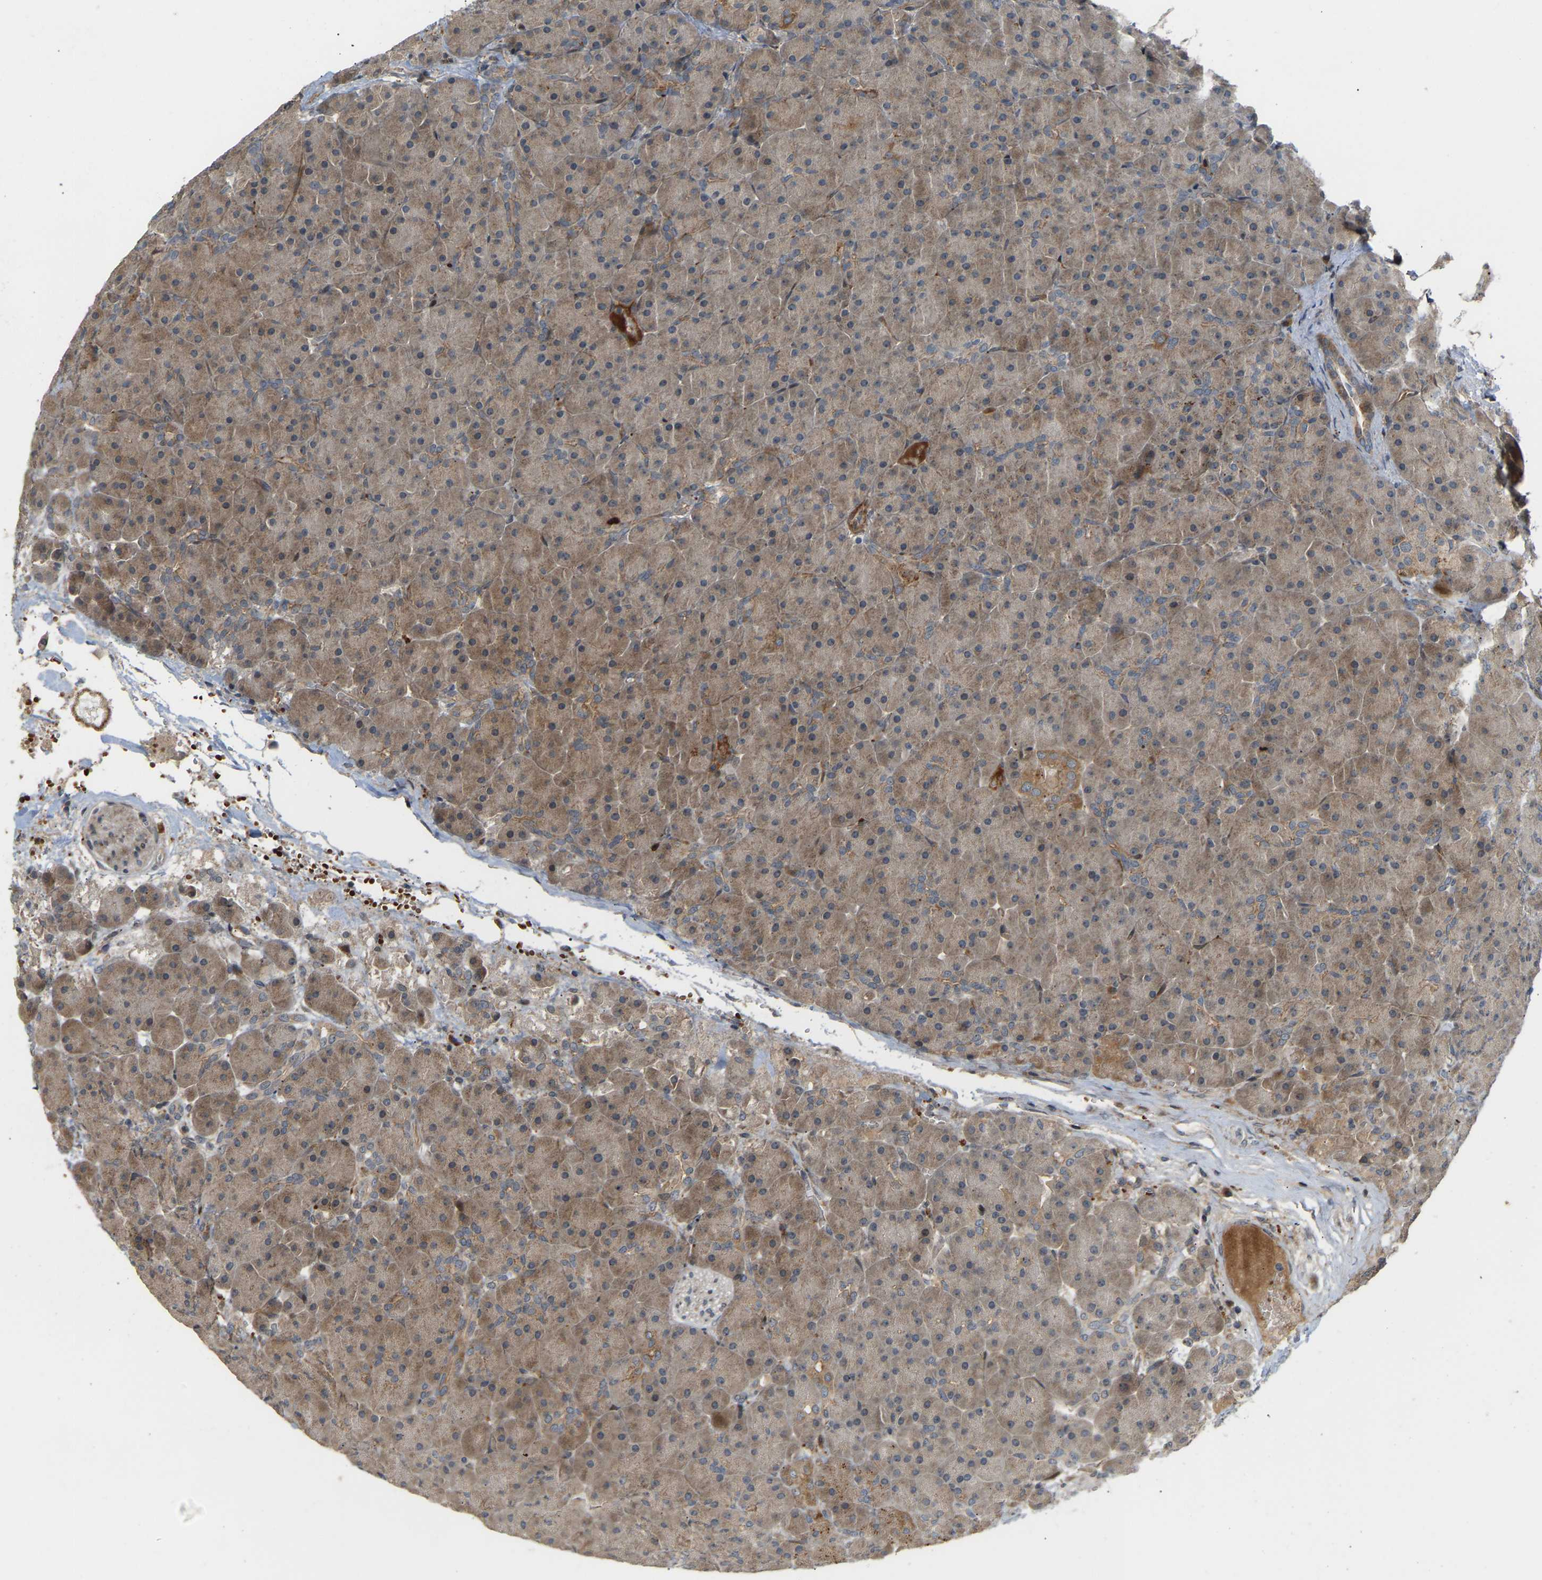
{"staining": {"intensity": "moderate", "quantity": ">75%", "location": "cytoplasmic/membranous"}, "tissue": "pancreas", "cell_type": "Exocrine glandular cells", "image_type": "normal", "snomed": [{"axis": "morphology", "description": "Normal tissue, NOS"}, {"axis": "topography", "description": "Pancreas"}], "caption": "Immunohistochemistry (IHC) of benign human pancreas reveals medium levels of moderate cytoplasmic/membranous positivity in about >75% of exocrine glandular cells.", "gene": "POGLUT2", "patient": {"sex": "male", "age": 66}}